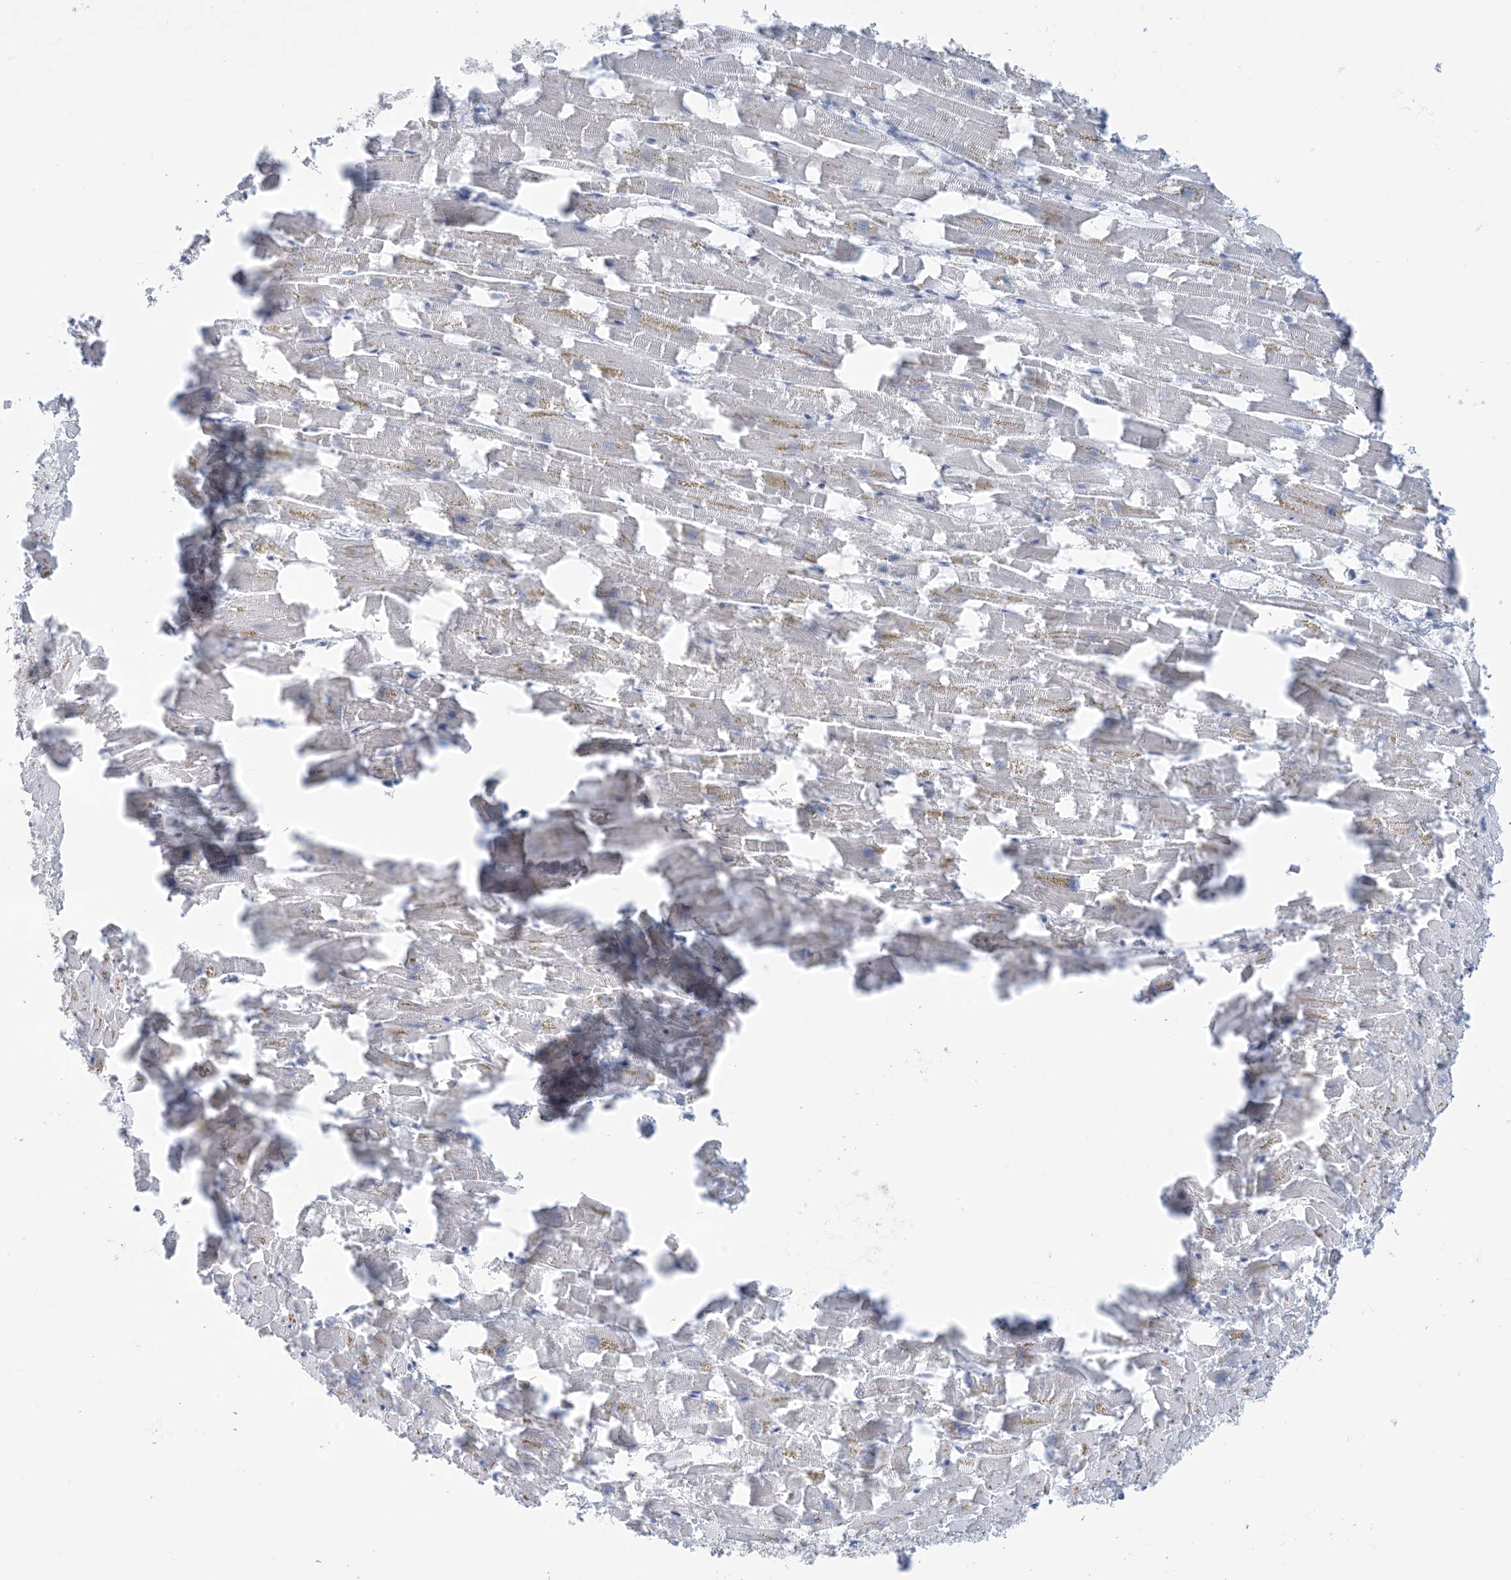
{"staining": {"intensity": "weak", "quantity": "<25%", "location": "cytoplasmic/membranous"}, "tissue": "heart muscle", "cell_type": "Cardiomyocytes", "image_type": "normal", "snomed": [{"axis": "morphology", "description": "Normal tissue, NOS"}, {"axis": "topography", "description": "Heart"}], "caption": "Cardiomyocytes are negative for protein expression in benign human heart muscle. (Stains: DAB immunohistochemistry with hematoxylin counter stain, Microscopy: brightfield microscopy at high magnification).", "gene": "MRPS18A", "patient": {"sex": "female", "age": 64}}